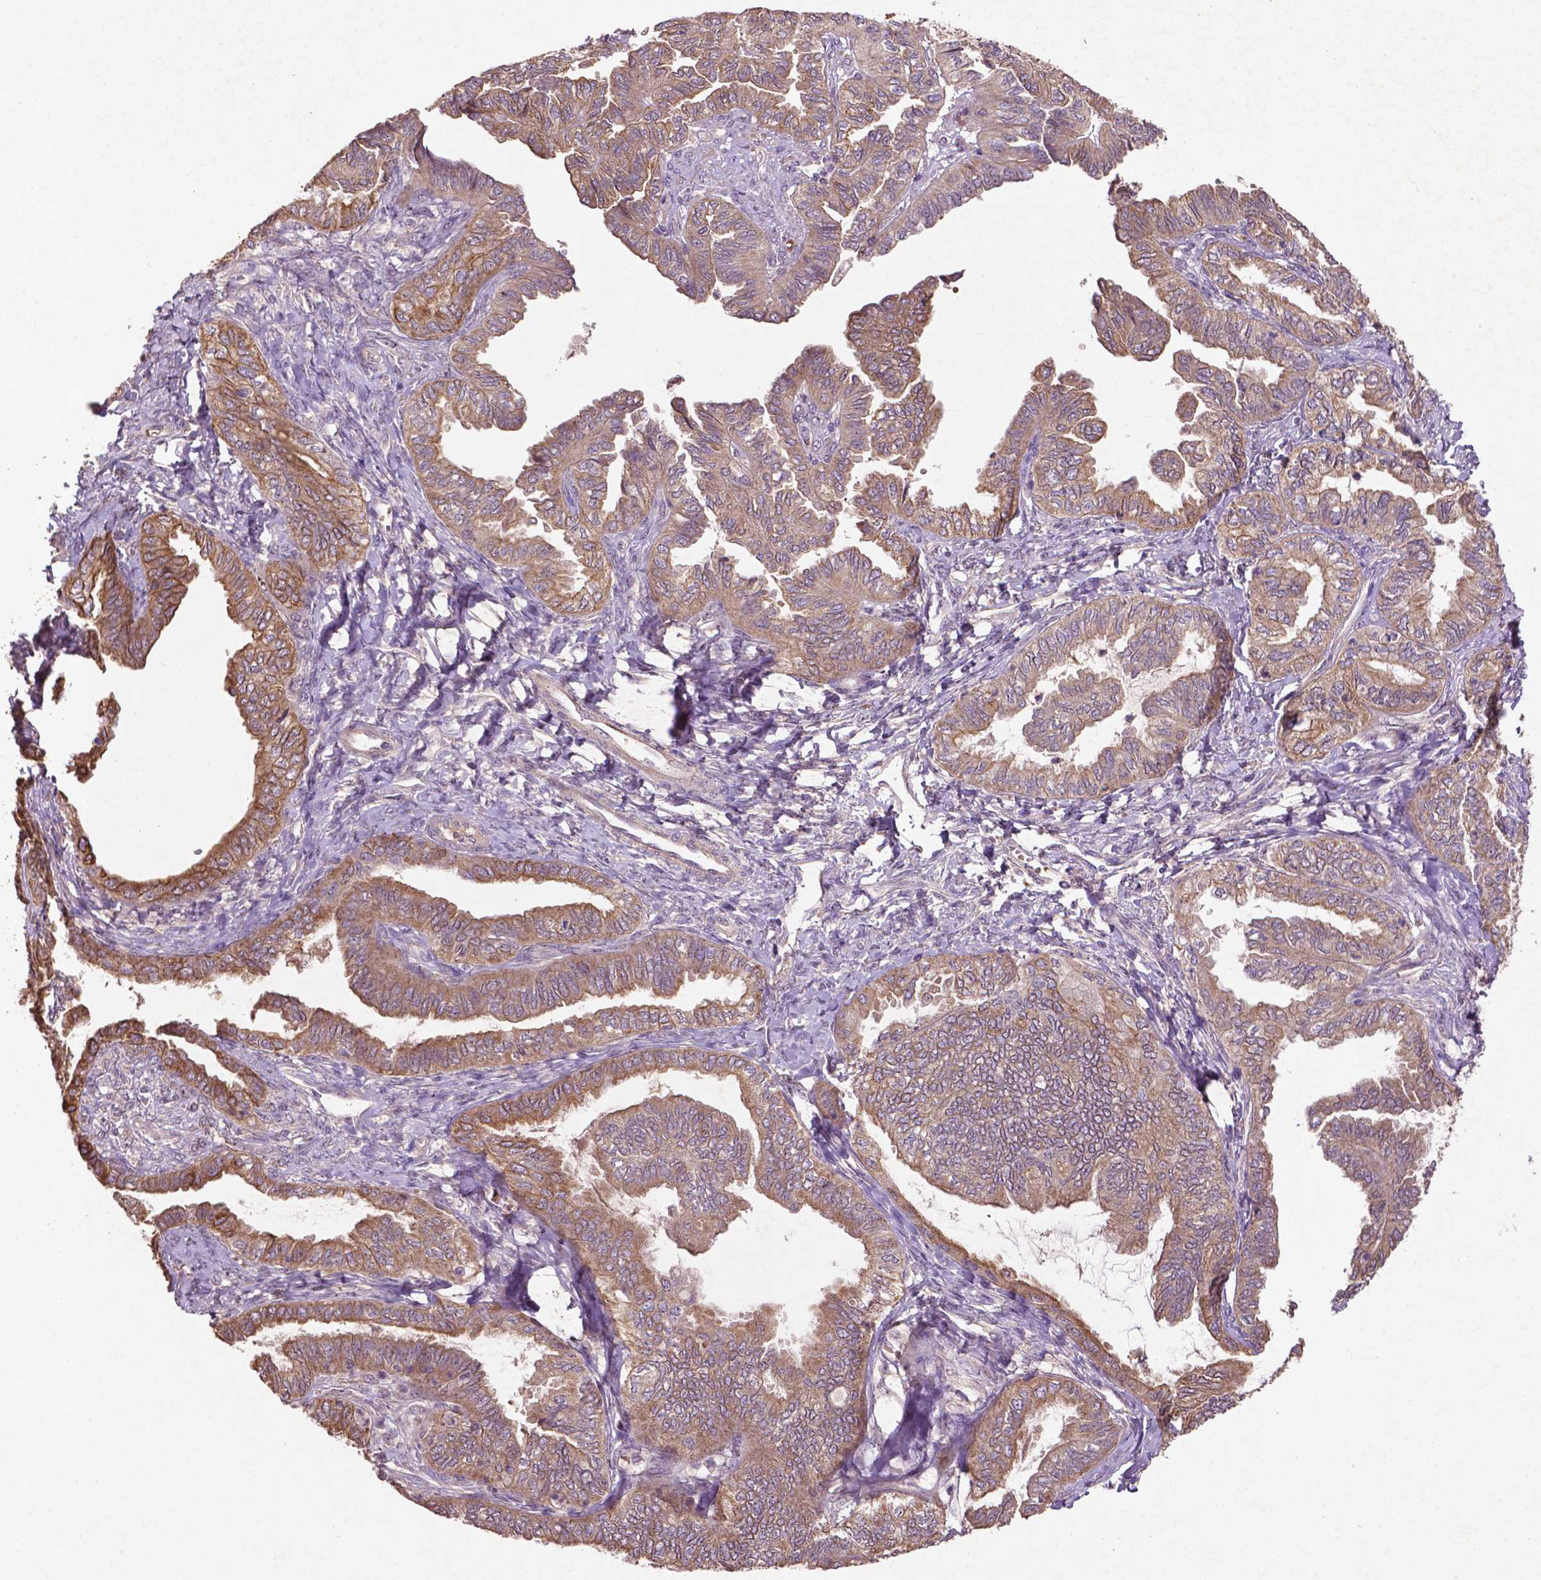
{"staining": {"intensity": "moderate", "quantity": ">75%", "location": "cytoplasmic/membranous"}, "tissue": "ovarian cancer", "cell_type": "Tumor cells", "image_type": "cancer", "snomed": [{"axis": "morphology", "description": "Carcinoma, endometroid"}, {"axis": "topography", "description": "Ovary"}], "caption": "Ovarian cancer (endometroid carcinoma) stained with a brown dye shows moderate cytoplasmic/membranous positive positivity in about >75% of tumor cells.", "gene": "COQ2", "patient": {"sex": "female", "age": 70}}